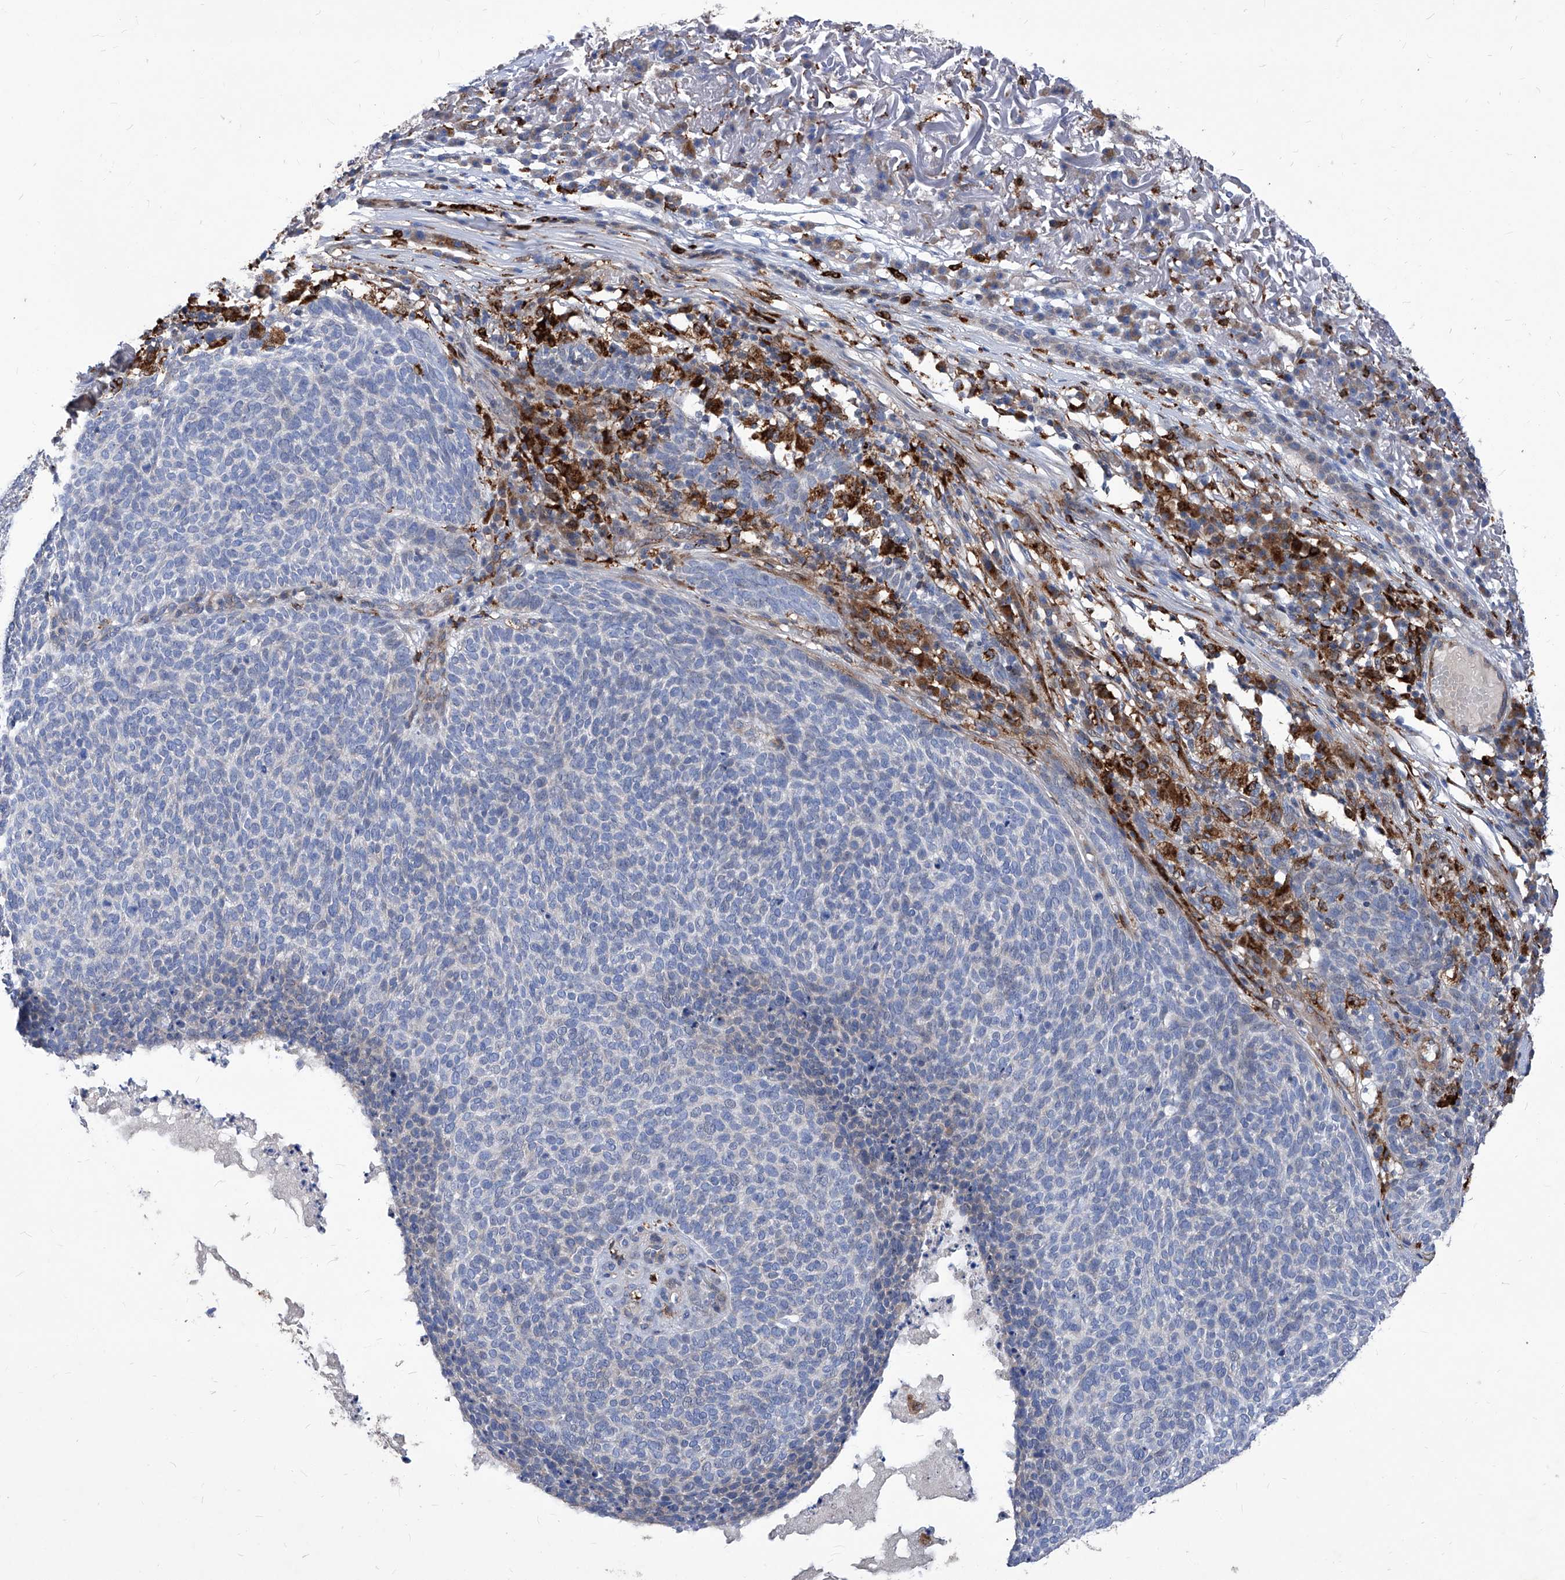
{"staining": {"intensity": "negative", "quantity": "none", "location": "none"}, "tissue": "skin cancer", "cell_type": "Tumor cells", "image_type": "cancer", "snomed": [{"axis": "morphology", "description": "Squamous cell carcinoma, NOS"}, {"axis": "topography", "description": "Skin"}], "caption": "DAB immunohistochemical staining of human skin squamous cell carcinoma demonstrates no significant expression in tumor cells.", "gene": "UBOX5", "patient": {"sex": "female", "age": 90}}